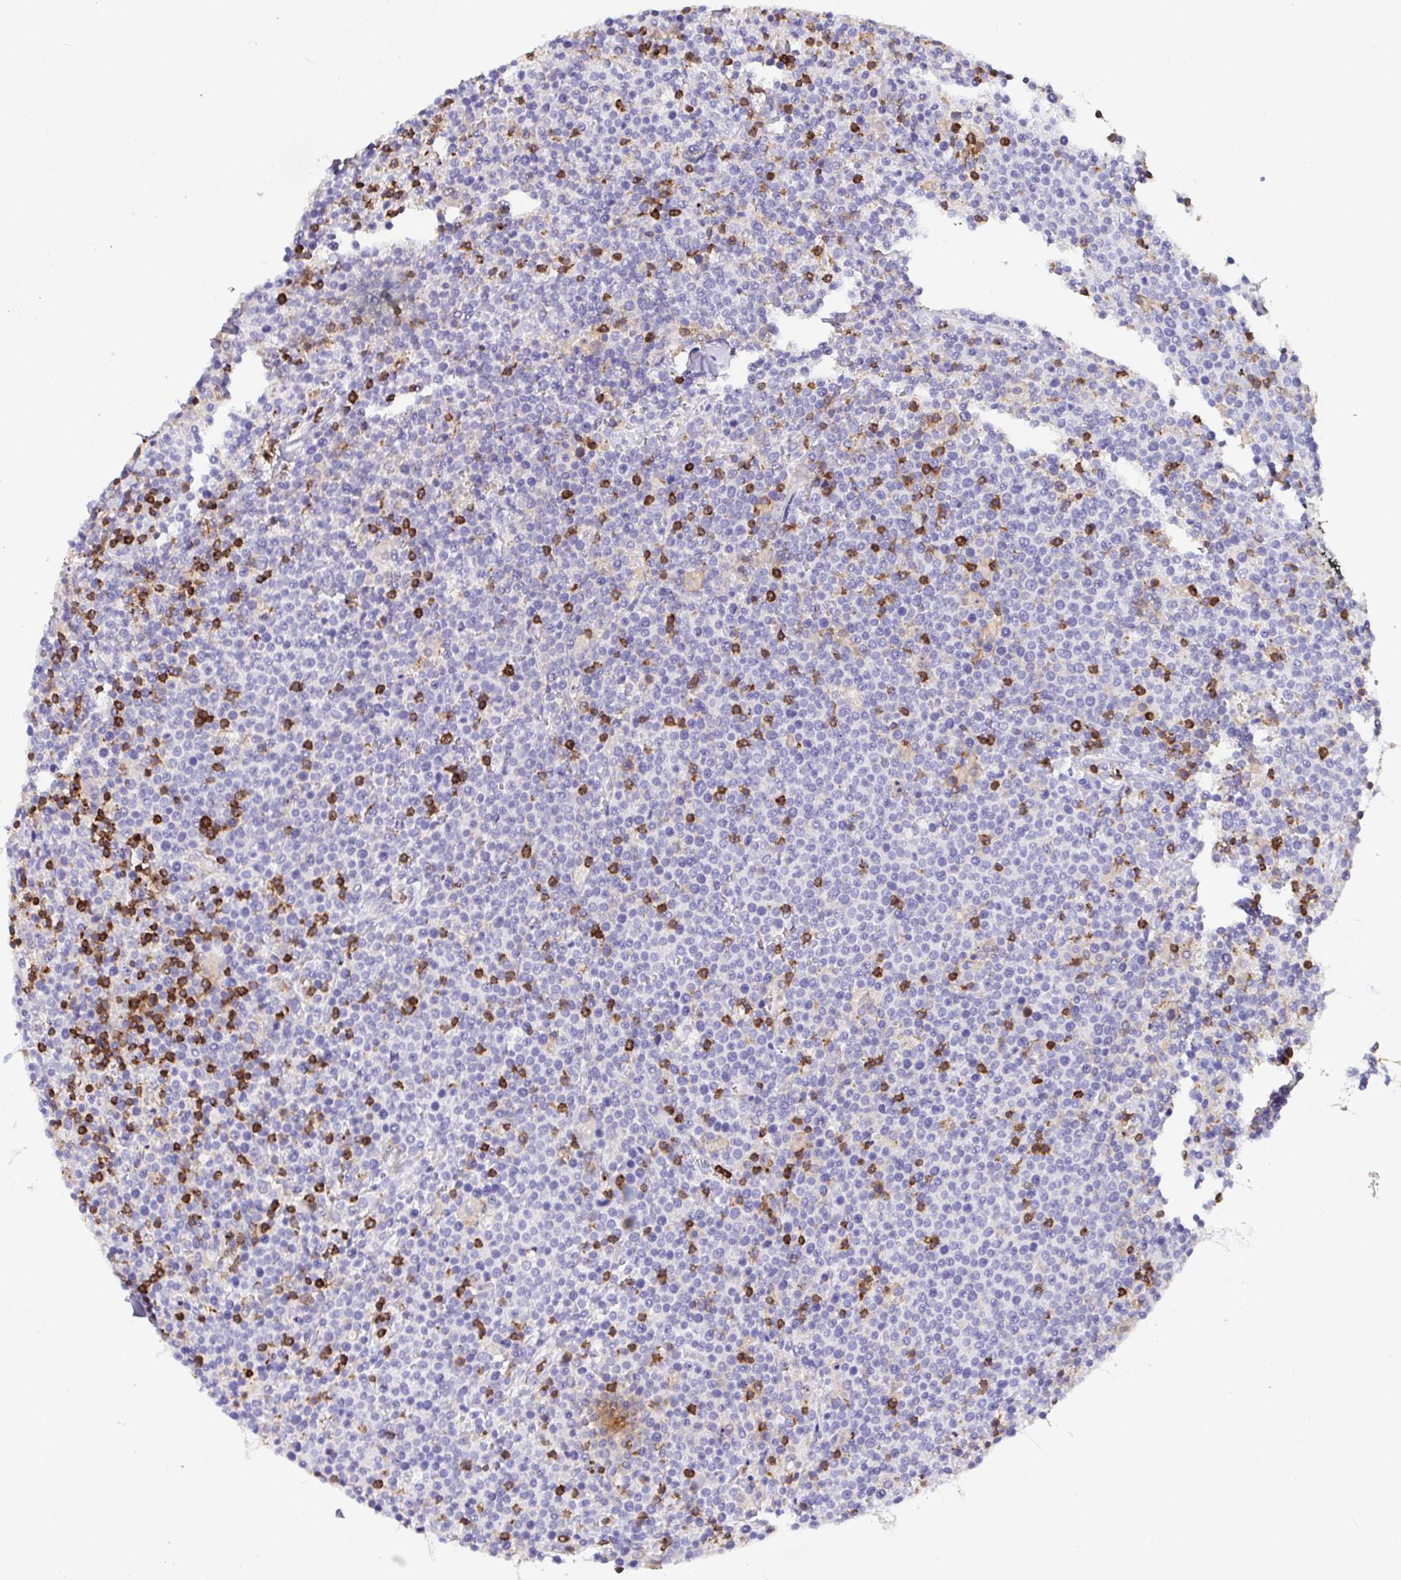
{"staining": {"intensity": "negative", "quantity": "none", "location": "none"}, "tissue": "lymphoma", "cell_type": "Tumor cells", "image_type": "cancer", "snomed": [{"axis": "morphology", "description": "Malignant lymphoma, non-Hodgkin's type, High grade"}, {"axis": "topography", "description": "Lymph node"}], "caption": "Malignant lymphoma, non-Hodgkin's type (high-grade) stained for a protein using immunohistochemistry (IHC) exhibits no staining tumor cells.", "gene": "SKAP1", "patient": {"sex": "male", "age": 61}}